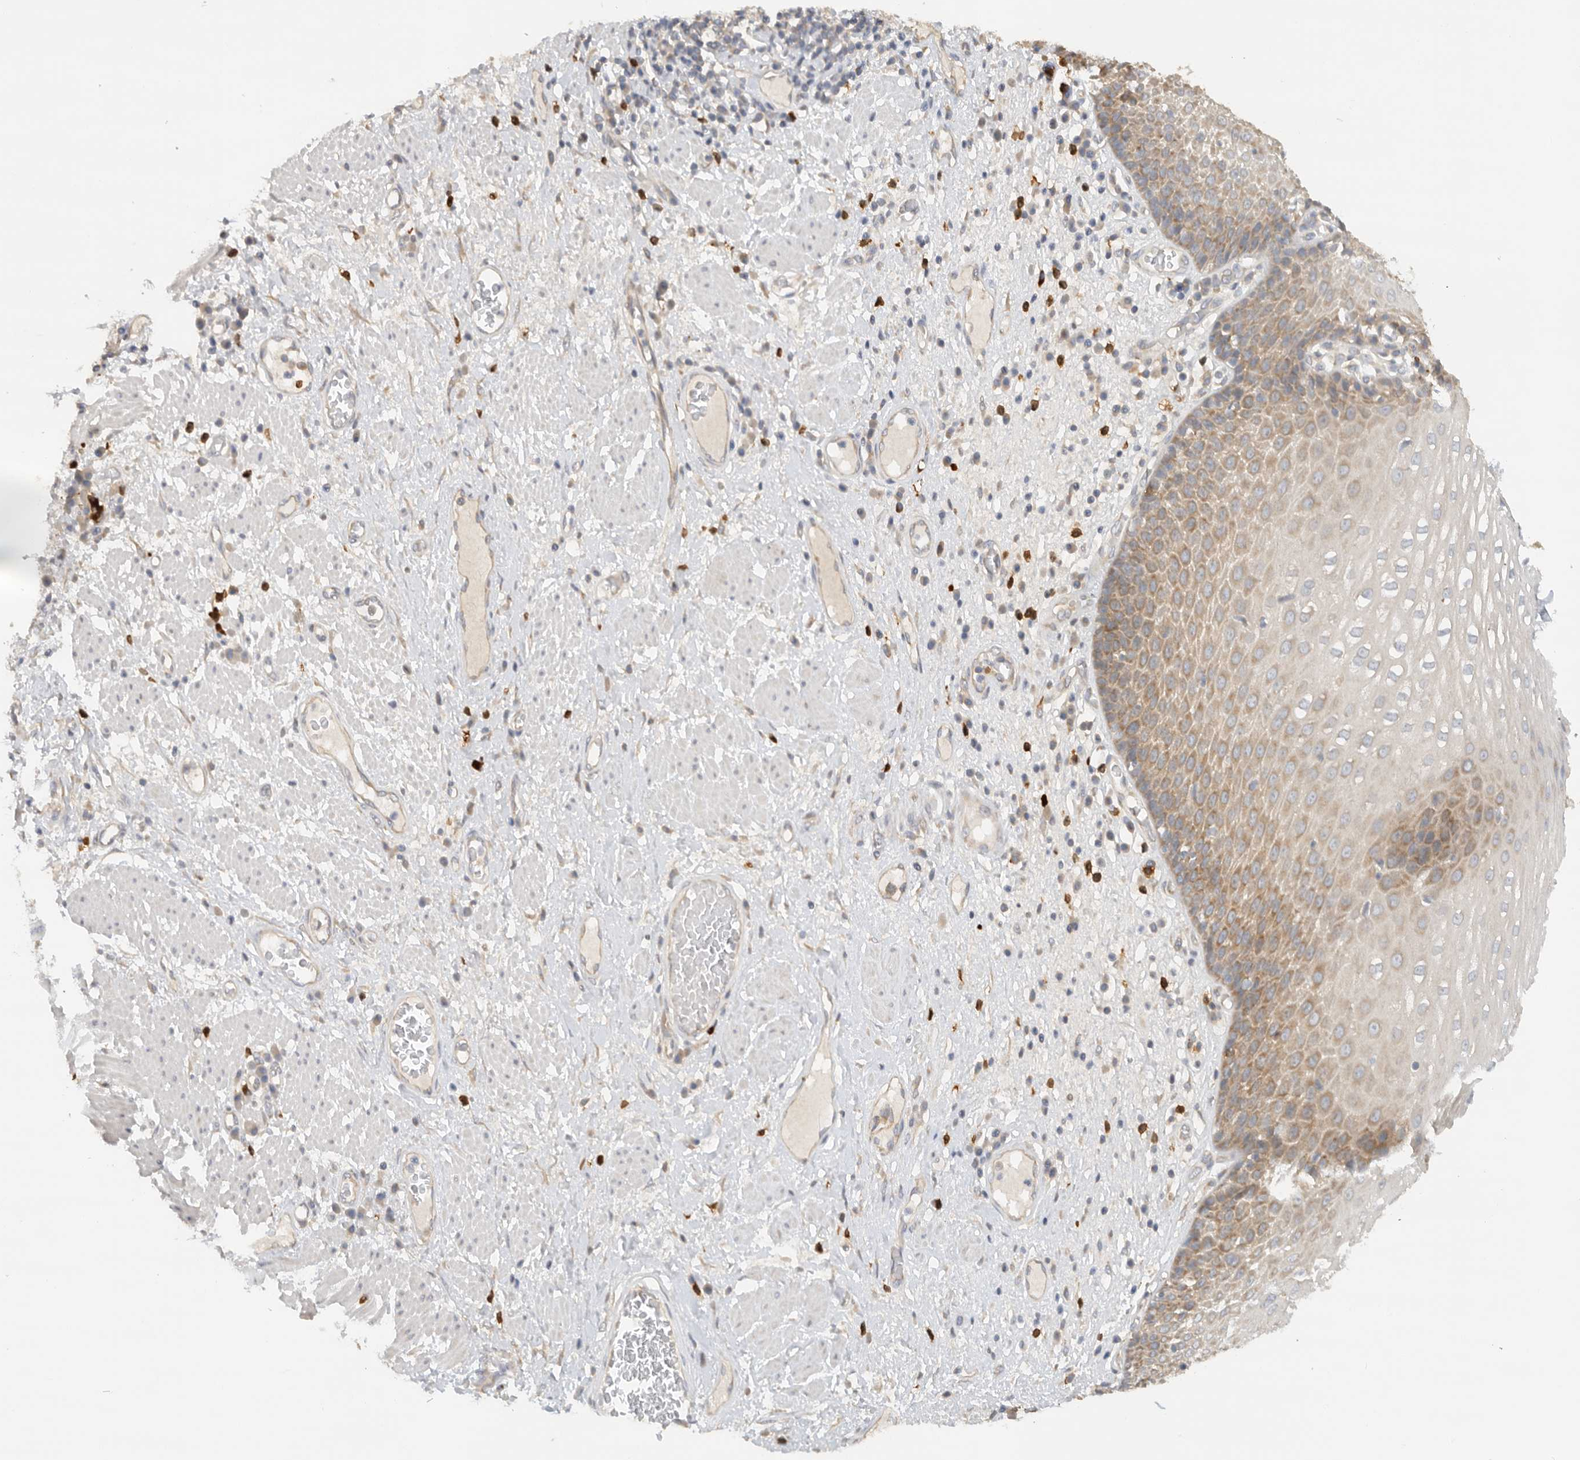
{"staining": {"intensity": "moderate", "quantity": "25%-75%", "location": "cytoplasmic/membranous"}, "tissue": "esophagus", "cell_type": "Squamous epithelial cells", "image_type": "normal", "snomed": [{"axis": "morphology", "description": "Normal tissue, NOS"}, {"axis": "morphology", "description": "Adenocarcinoma, NOS"}, {"axis": "topography", "description": "Esophagus"}], "caption": "About 25%-75% of squamous epithelial cells in benign esophagus reveal moderate cytoplasmic/membranous protein staining as visualized by brown immunohistochemical staining.", "gene": "PUM1", "patient": {"sex": "male", "age": 62}}